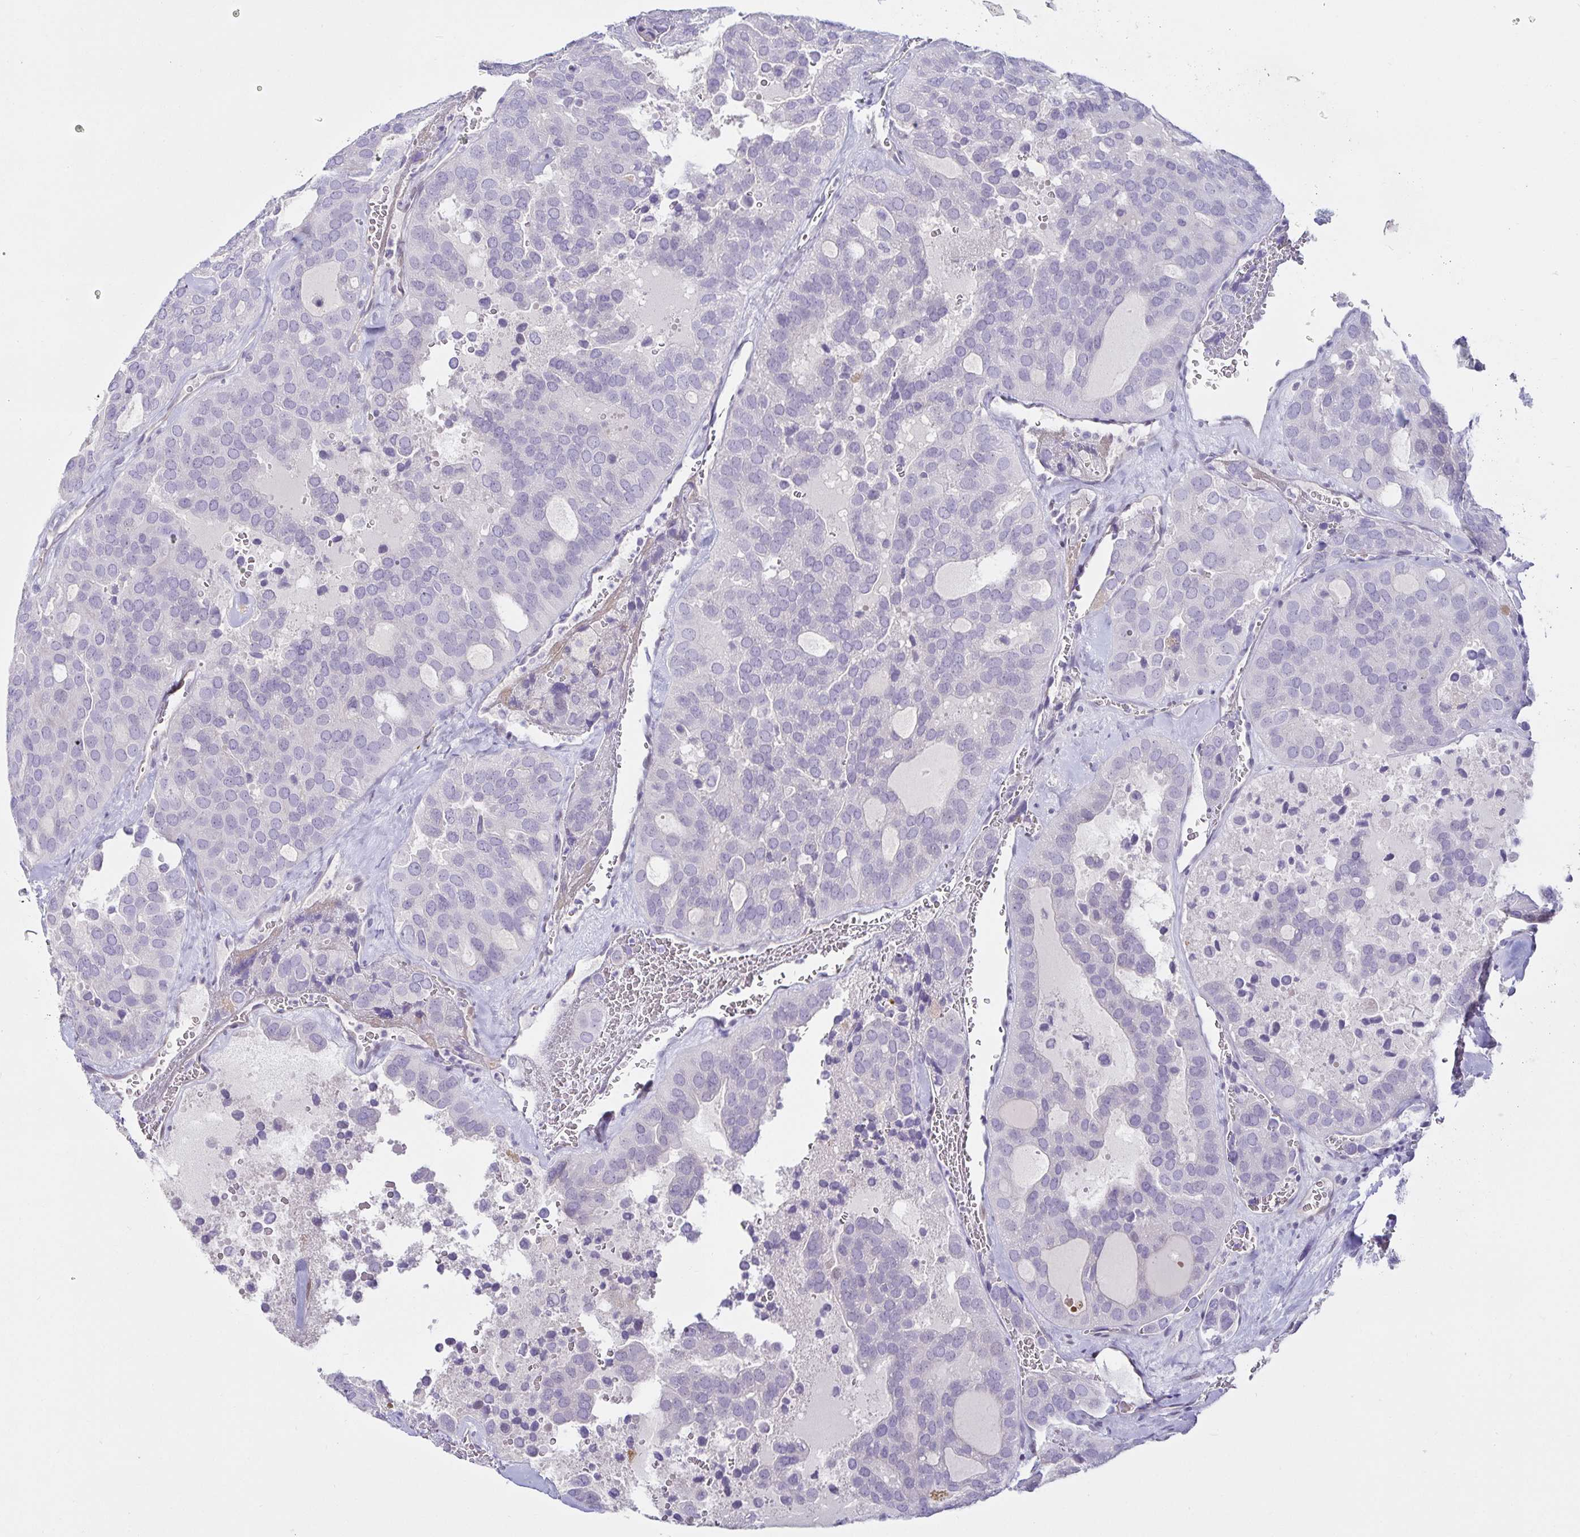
{"staining": {"intensity": "negative", "quantity": "none", "location": "none"}, "tissue": "thyroid cancer", "cell_type": "Tumor cells", "image_type": "cancer", "snomed": [{"axis": "morphology", "description": "Follicular adenoma carcinoma, NOS"}, {"axis": "topography", "description": "Thyroid gland"}], "caption": "IHC image of neoplastic tissue: thyroid cancer stained with DAB (3,3'-diaminobenzidine) demonstrates no significant protein positivity in tumor cells.", "gene": "SPAG4", "patient": {"sex": "male", "age": 75}}